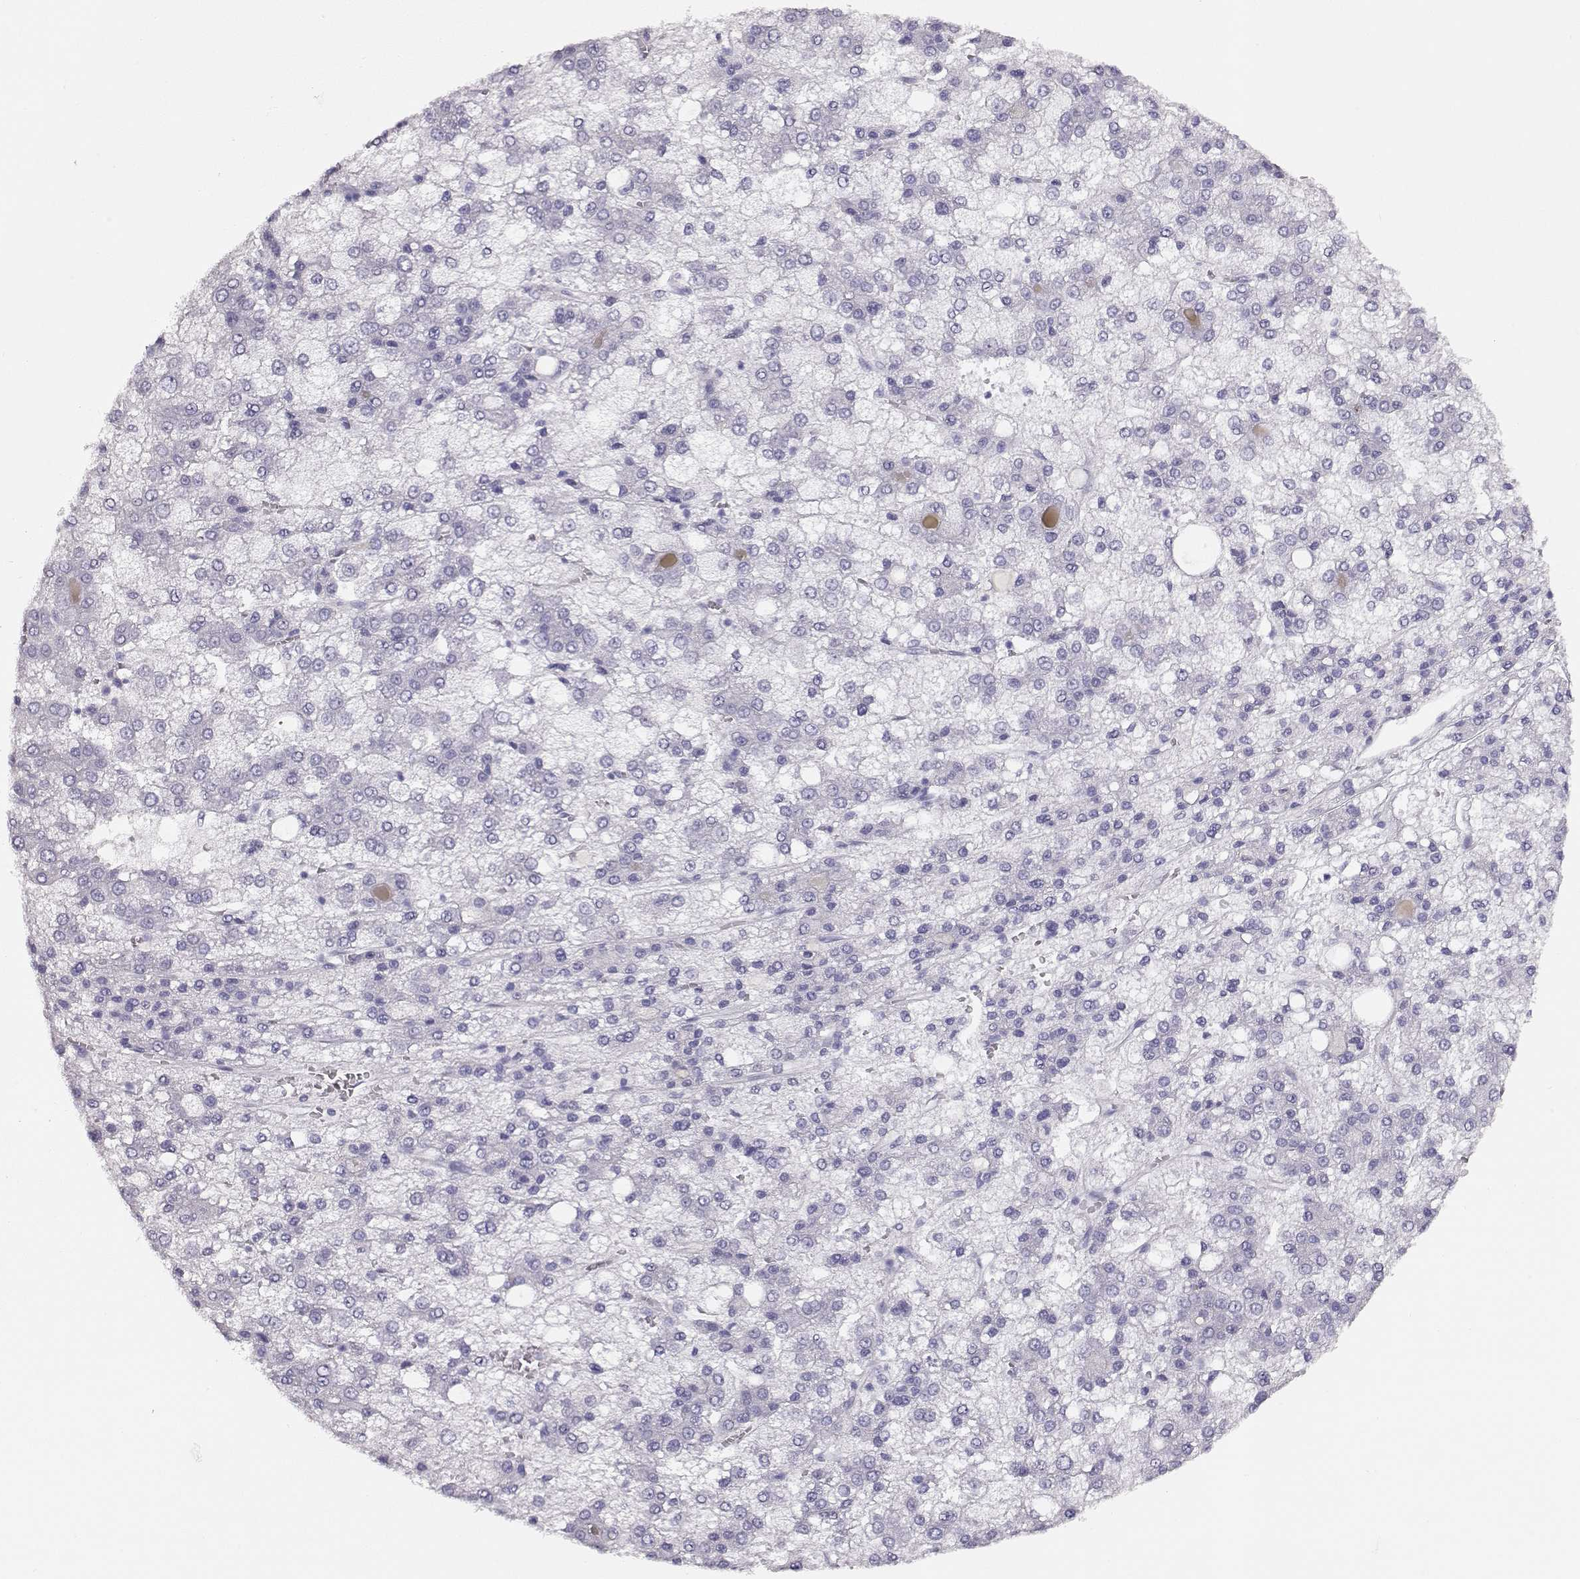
{"staining": {"intensity": "negative", "quantity": "none", "location": "none"}, "tissue": "liver cancer", "cell_type": "Tumor cells", "image_type": "cancer", "snomed": [{"axis": "morphology", "description": "Carcinoma, Hepatocellular, NOS"}, {"axis": "topography", "description": "Liver"}], "caption": "Immunohistochemistry of liver cancer reveals no staining in tumor cells.", "gene": "ACTN2", "patient": {"sex": "male", "age": 73}}